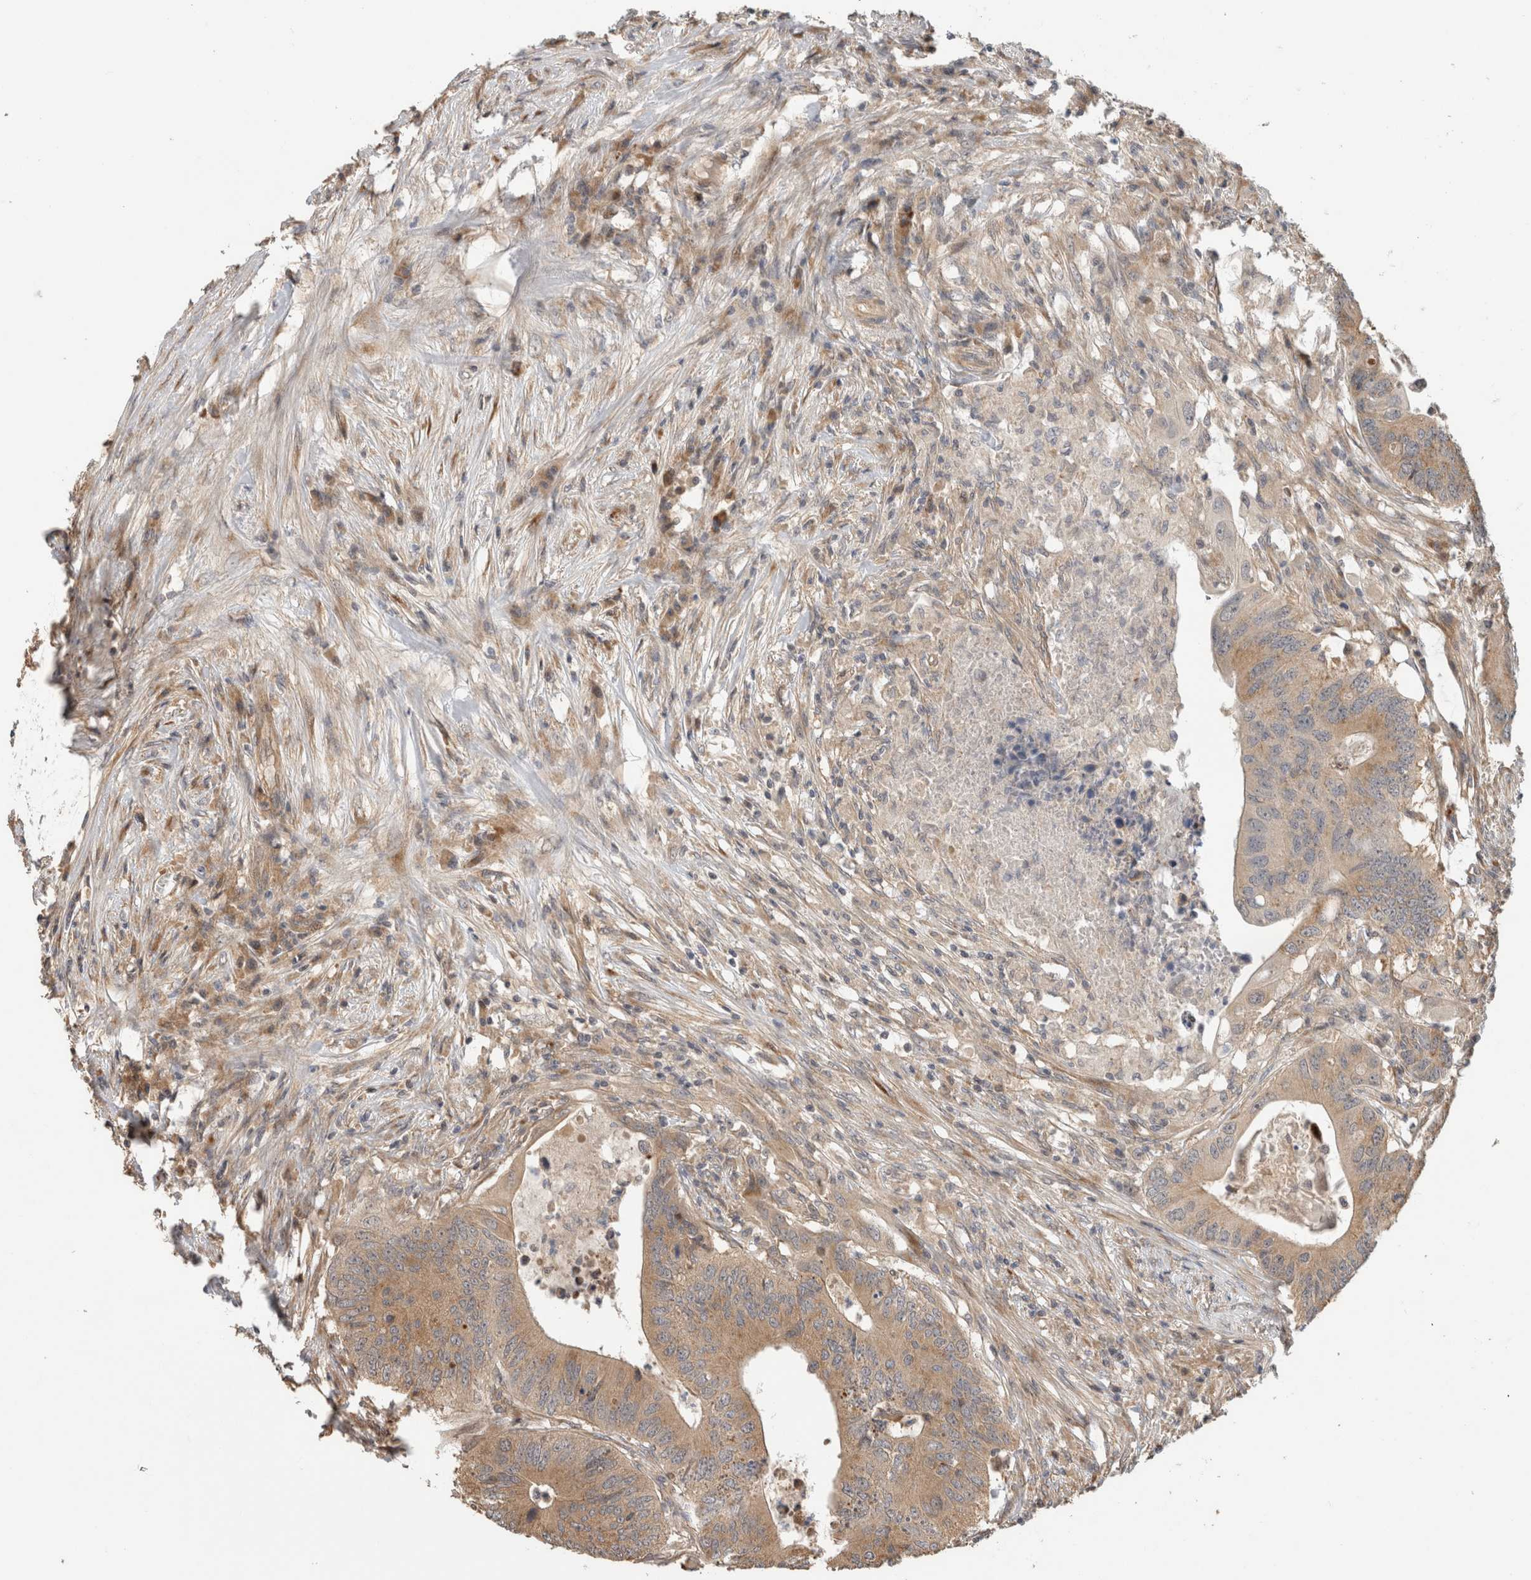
{"staining": {"intensity": "moderate", "quantity": ">75%", "location": "cytoplasmic/membranous"}, "tissue": "colorectal cancer", "cell_type": "Tumor cells", "image_type": "cancer", "snomed": [{"axis": "morphology", "description": "Adenocarcinoma, NOS"}, {"axis": "topography", "description": "Colon"}], "caption": "This histopathology image reveals immunohistochemistry (IHC) staining of human colorectal adenocarcinoma, with medium moderate cytoplasmic/membranous staining in approximately >75% of tumor cells.", "gene": "PCDHB15", "patient": {"sex": "male", "age": 71}}